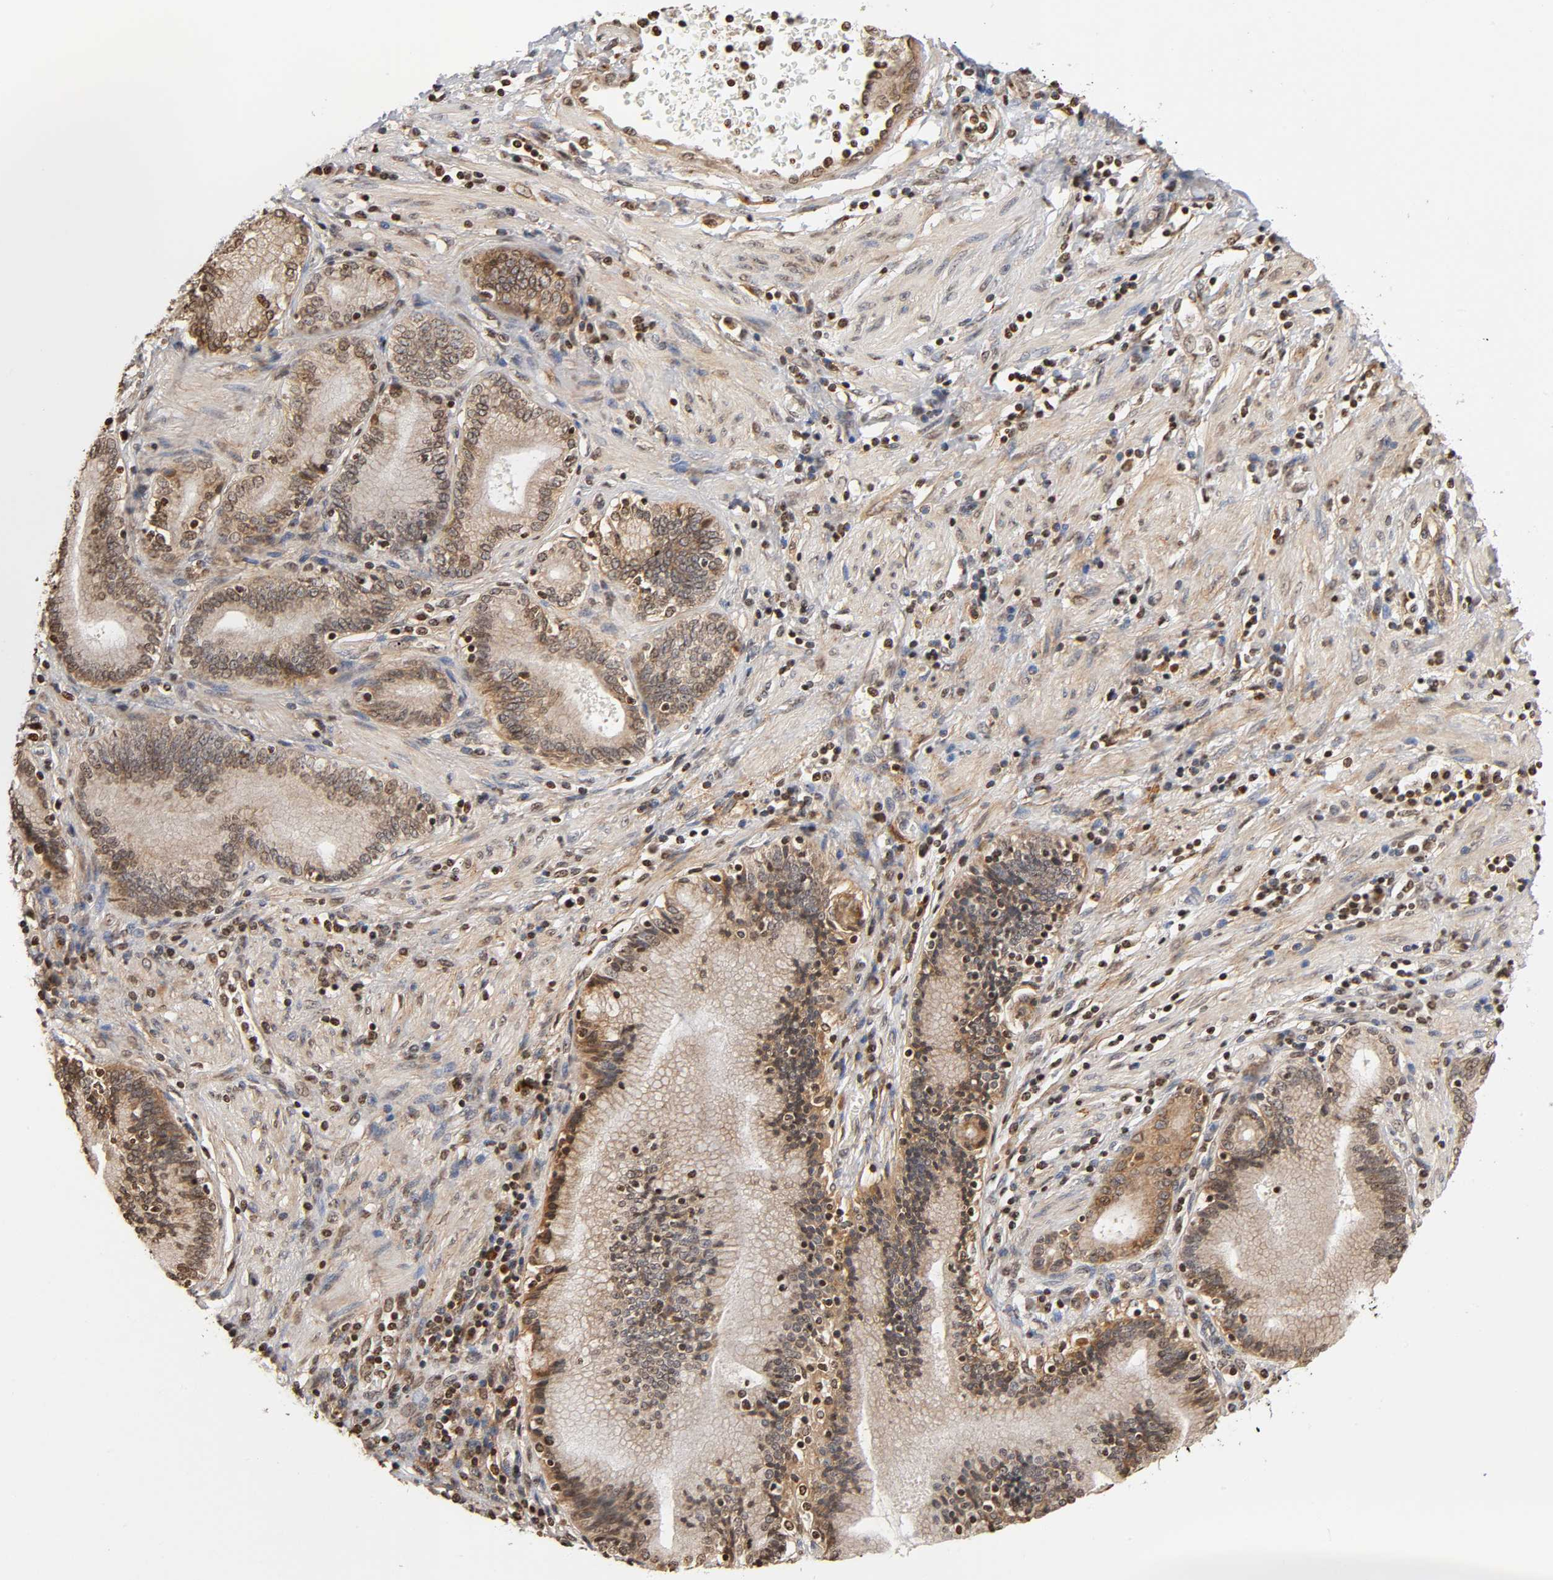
{"staining": {"intensity": "weak", "quantity": ">75%", "location": "cytoplasmic/membranous,nuclear"}, "tissue": "pancreatic cancer", "cell_type": "Tumor cells", "image_type": "cancer", "snomed": [{"axis": "morphology", "description": "Adenocarcinoma, NOS"}, {"axis": "topography", "description": "Pancreas"}], "caption": "Pancreatic cancer stained with DAB (3,3'-diaminobenzidine) immunohistochemistry reveals low levels of weak cytoplasmic/membranous and nuclear positivity in about >75% of tumor cells.", "gene": "ITGAV", "patient": {"sex": "female", "age": 48}}